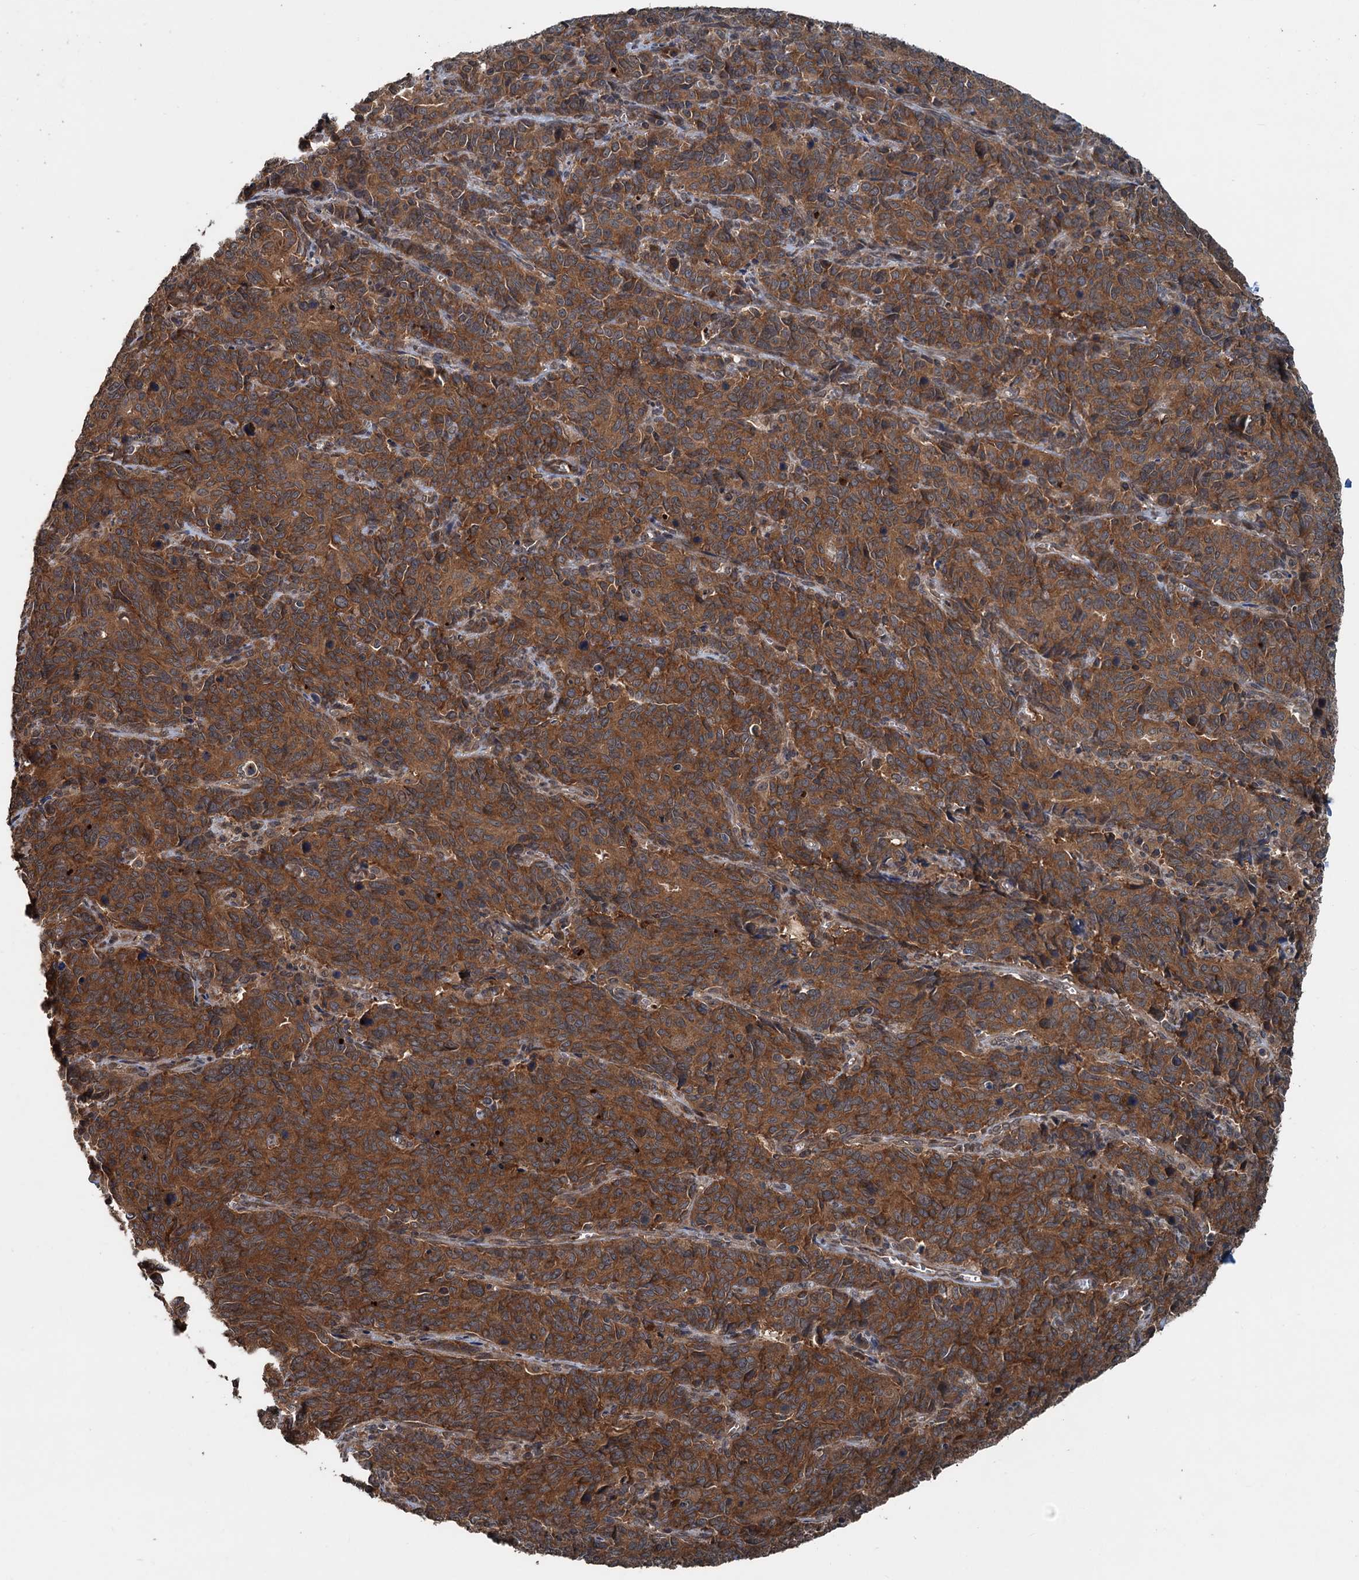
{"staining": {"intensity": "strong", "quantity": ">75%", "location": "cytoplasmic/membranous"}, "tissue": "cervical cancer", "cell_type": "Tumor cells", "image_type": "cancer", "snomed": [{"axis": "morphology", "description": "Squamous cell carcinoma, NOS"}, {"axis": "topography", "description": "Cervix"}], "caption": "Cervical cancer tissue displays strong cytoplasmic/membranous expression in about >75% of tumor cells, visualized by immunohistochemistry. The staining was performed using DAB (3,3'-diaminobenzidine), with brown indicating positive protein expression. Nuclei are stained blue with hematoxylin.", "gene": "N4BP2L2", "patient": {"sex": "female", "age": 60}}